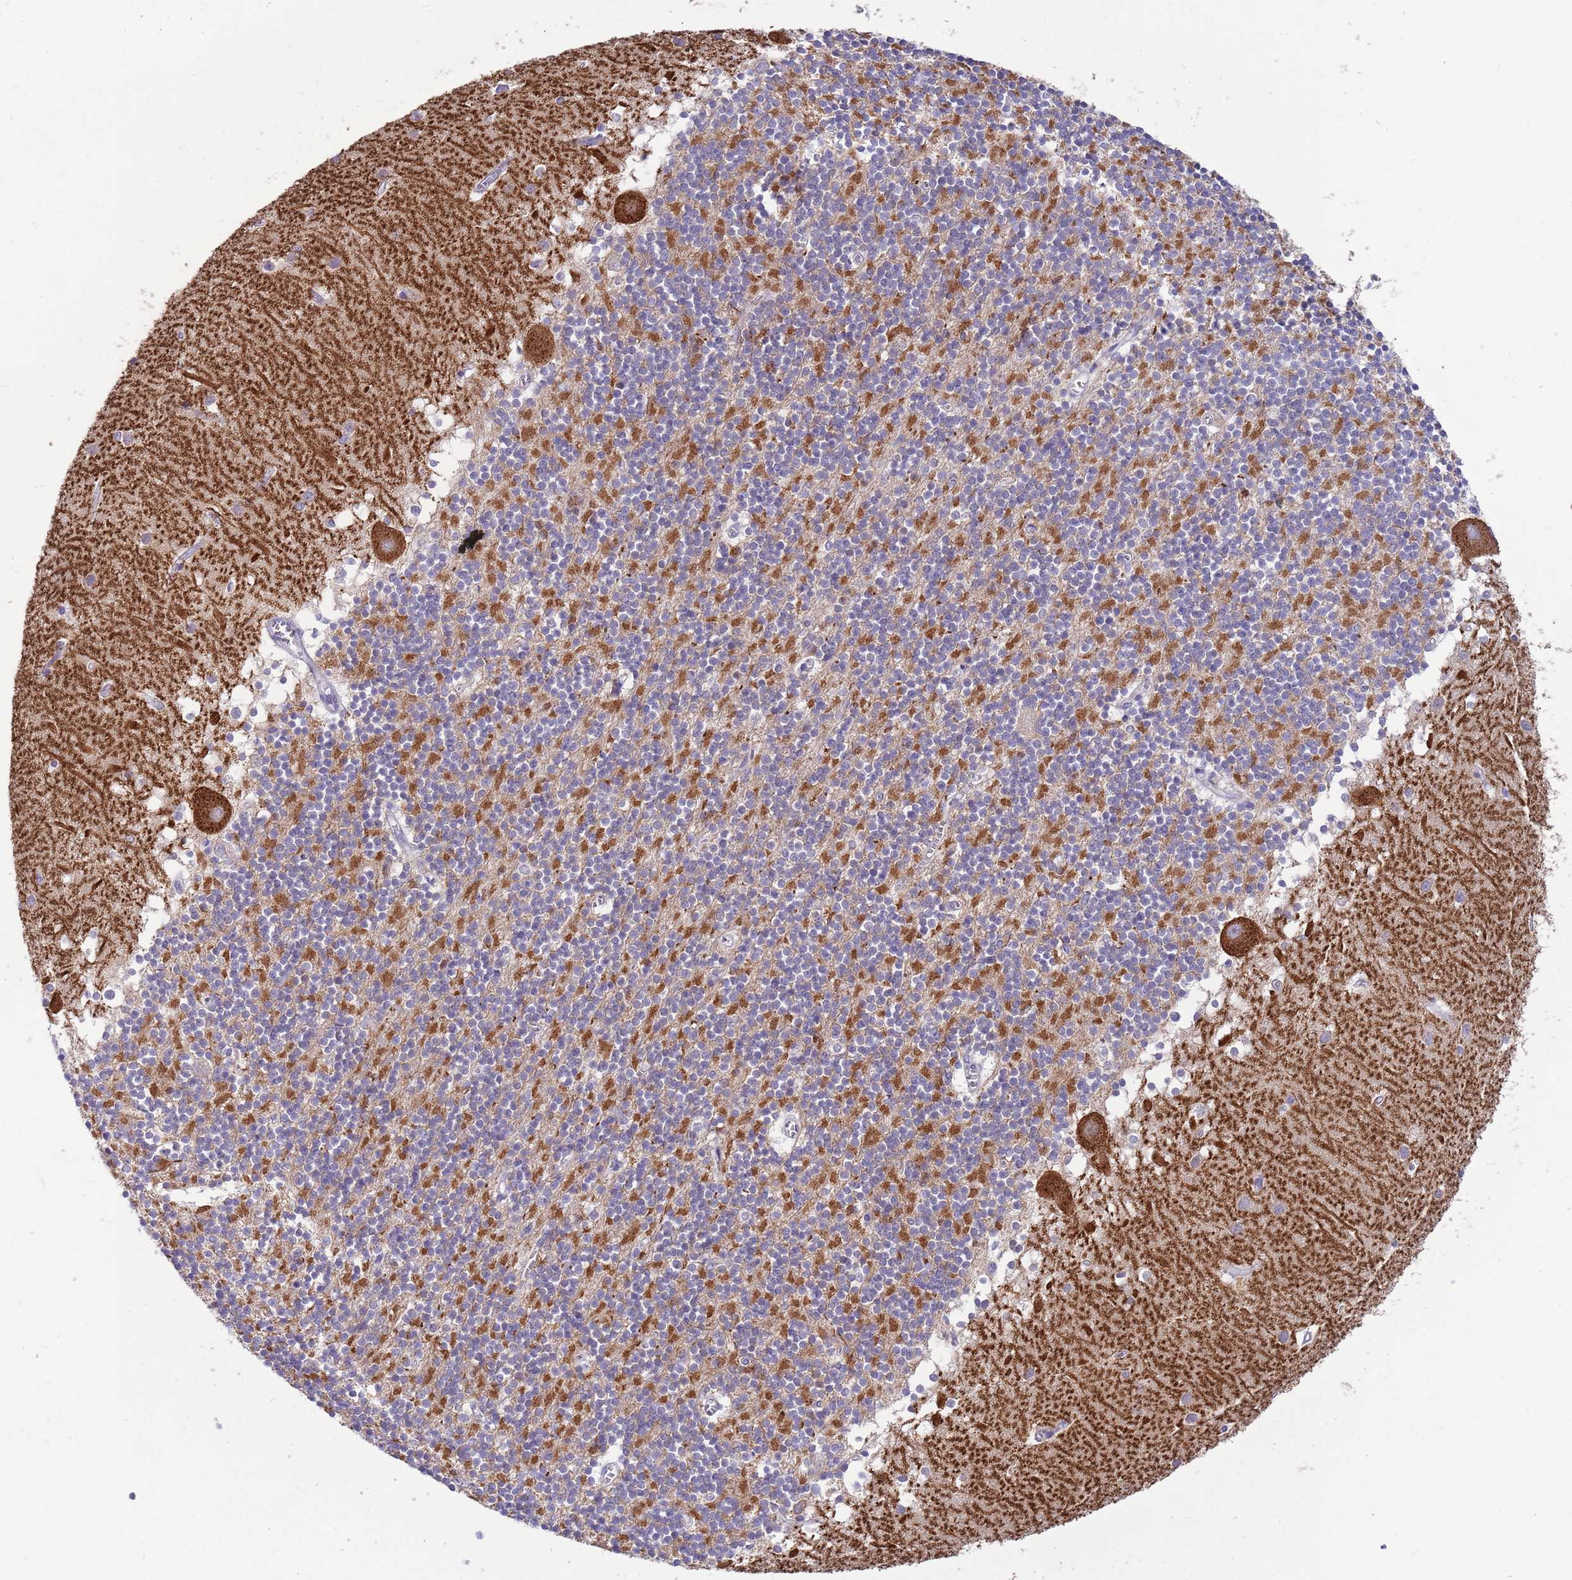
{"staining": {"intensity": "moderate", "quantity": "25%-75%", "location": "cytoplasmic/membranous"}, "tissue": "cerebellum", "cell_type": "Cells in granular layer", "image_type": "normal", "snomed": [{"axis": "morphology", "description": "Normal tissue, NOS"}, {"axis": "topography", "description": "Cerebellum"}], "caption": "The photomicrograph shows immunohistochemical staining of normal cerebellum. There is moderate cytoplasmic/membranous positivity is seen in approximately 25%-75% of cells in granular layer. The staining is performed using DAB (3,3'-diaminobenzidine) brown chromogen to label protein expression. The nuclei are counter-stained blue using hematoxylin.", "gene": "DDHD1", "patient": {"sex": "male", "age": 54}}